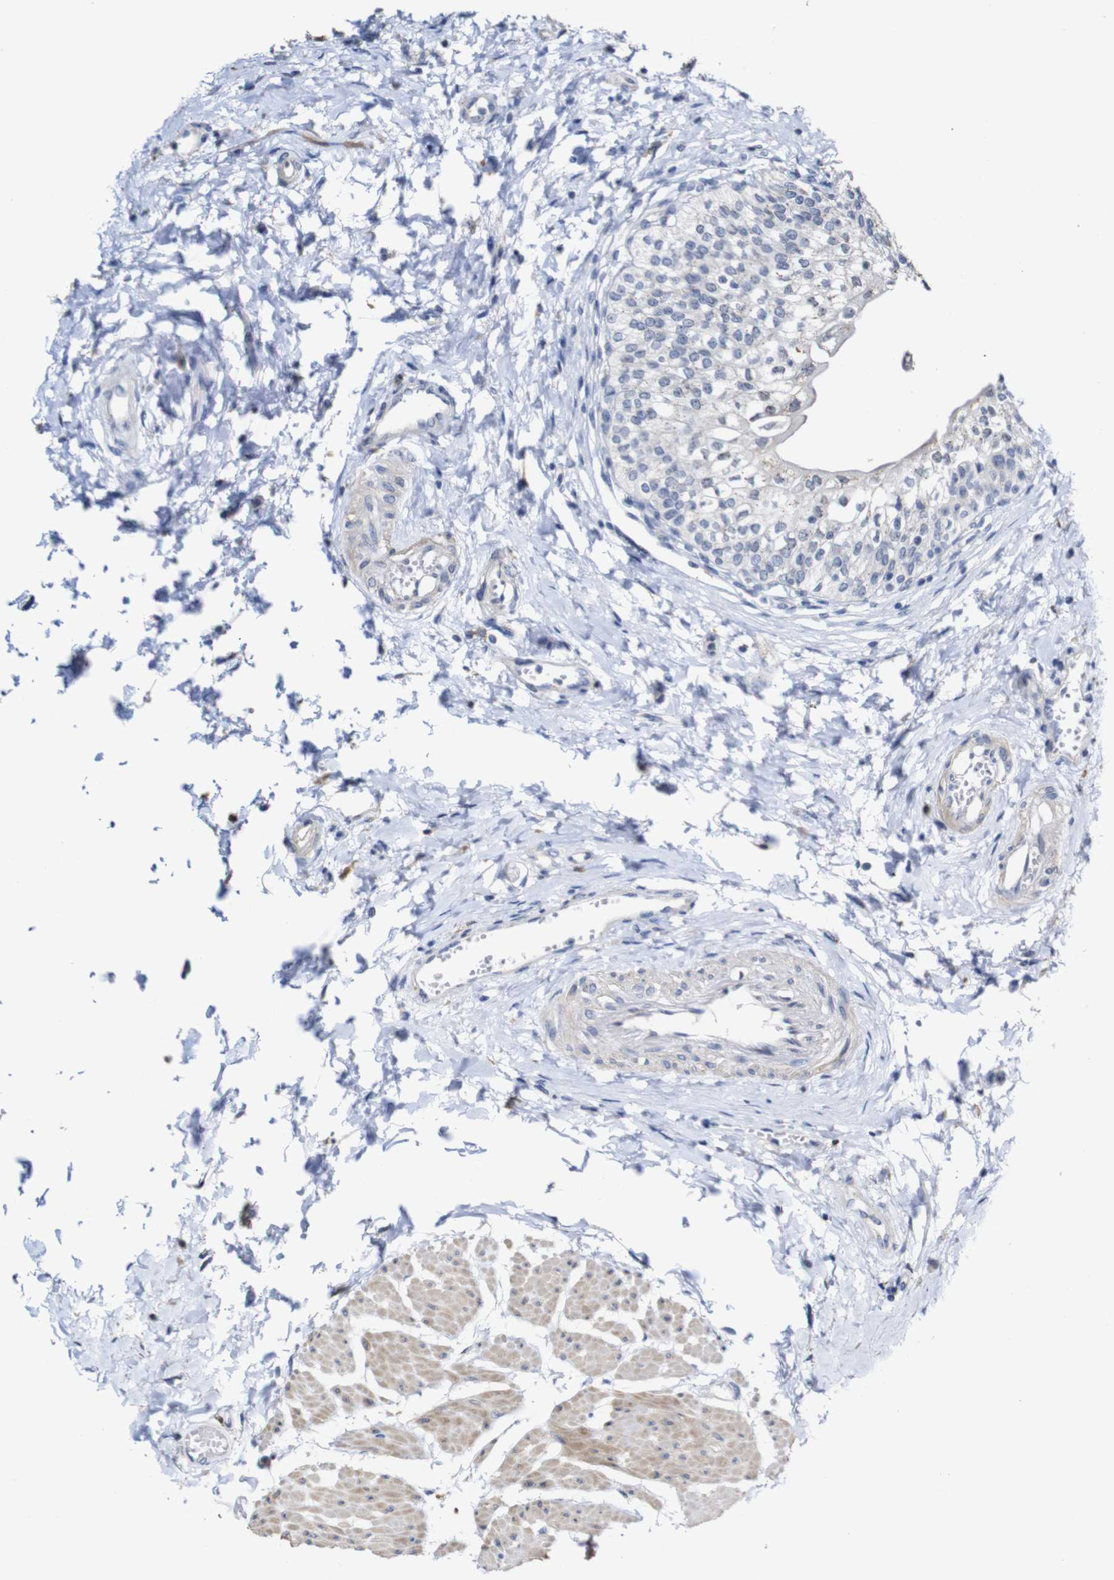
{"staining": {"intensity": "negative", "quantity": "none", "location": "none"}, "tissue": "urinary bladder", "cell_type": "Urothelial cells", "image_type": "normal", "snomed": [{"axis": "morphology", "description": "Normal tissue, NOS"}, {"axis": "topography", "description": "Urinary bladder"}], "caption": "High magnification brightfield microscopy of benign urinary bladder stained with DAB (3,3'-diaminobenzidine) (brown) and counterstained with hematoxylin (blue): urothelial cells show no significant expression.", "gene": "TCEAL9", "patient": {"sex": "male", "age": 55}}